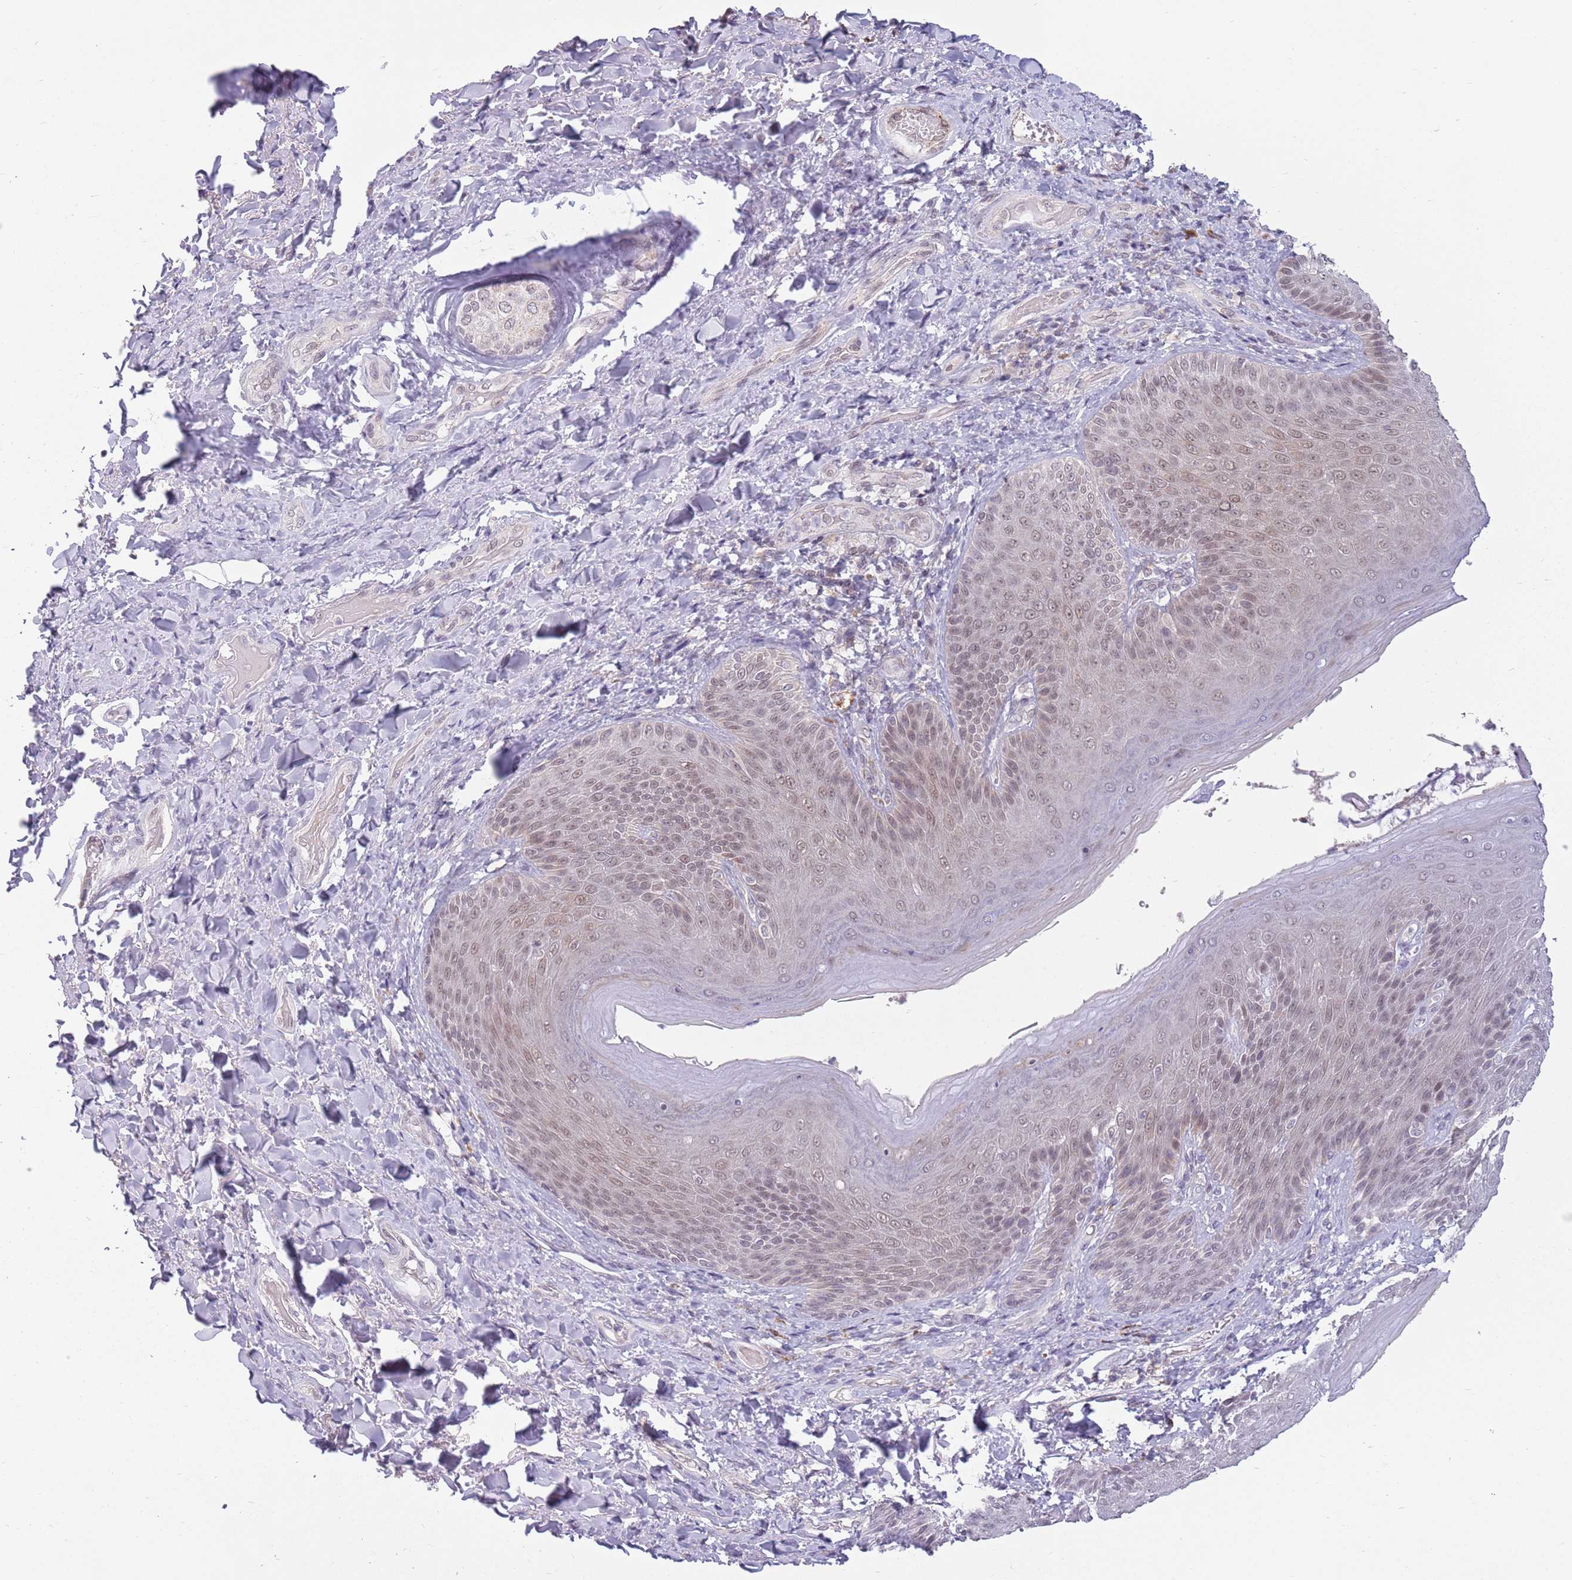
{"staining": {"intensity": "weak", "quantity": "25%-75%", "location": "nuclear"}, "tissue": "skin", "cell_type": "Epidermal cells", "image_type": "normal", "snomed": [{"axis": "morphology", "description": "Normal tissue, NOS"}, {"axis": "topography", "description": "Anal"}], "caption": "A low amount of weak nuclear positivity is identified in about 25%-75% of epidermal cells in benign skin.", "gene": "ZNF574", "patient": {"sex": "female", "age": 89}}